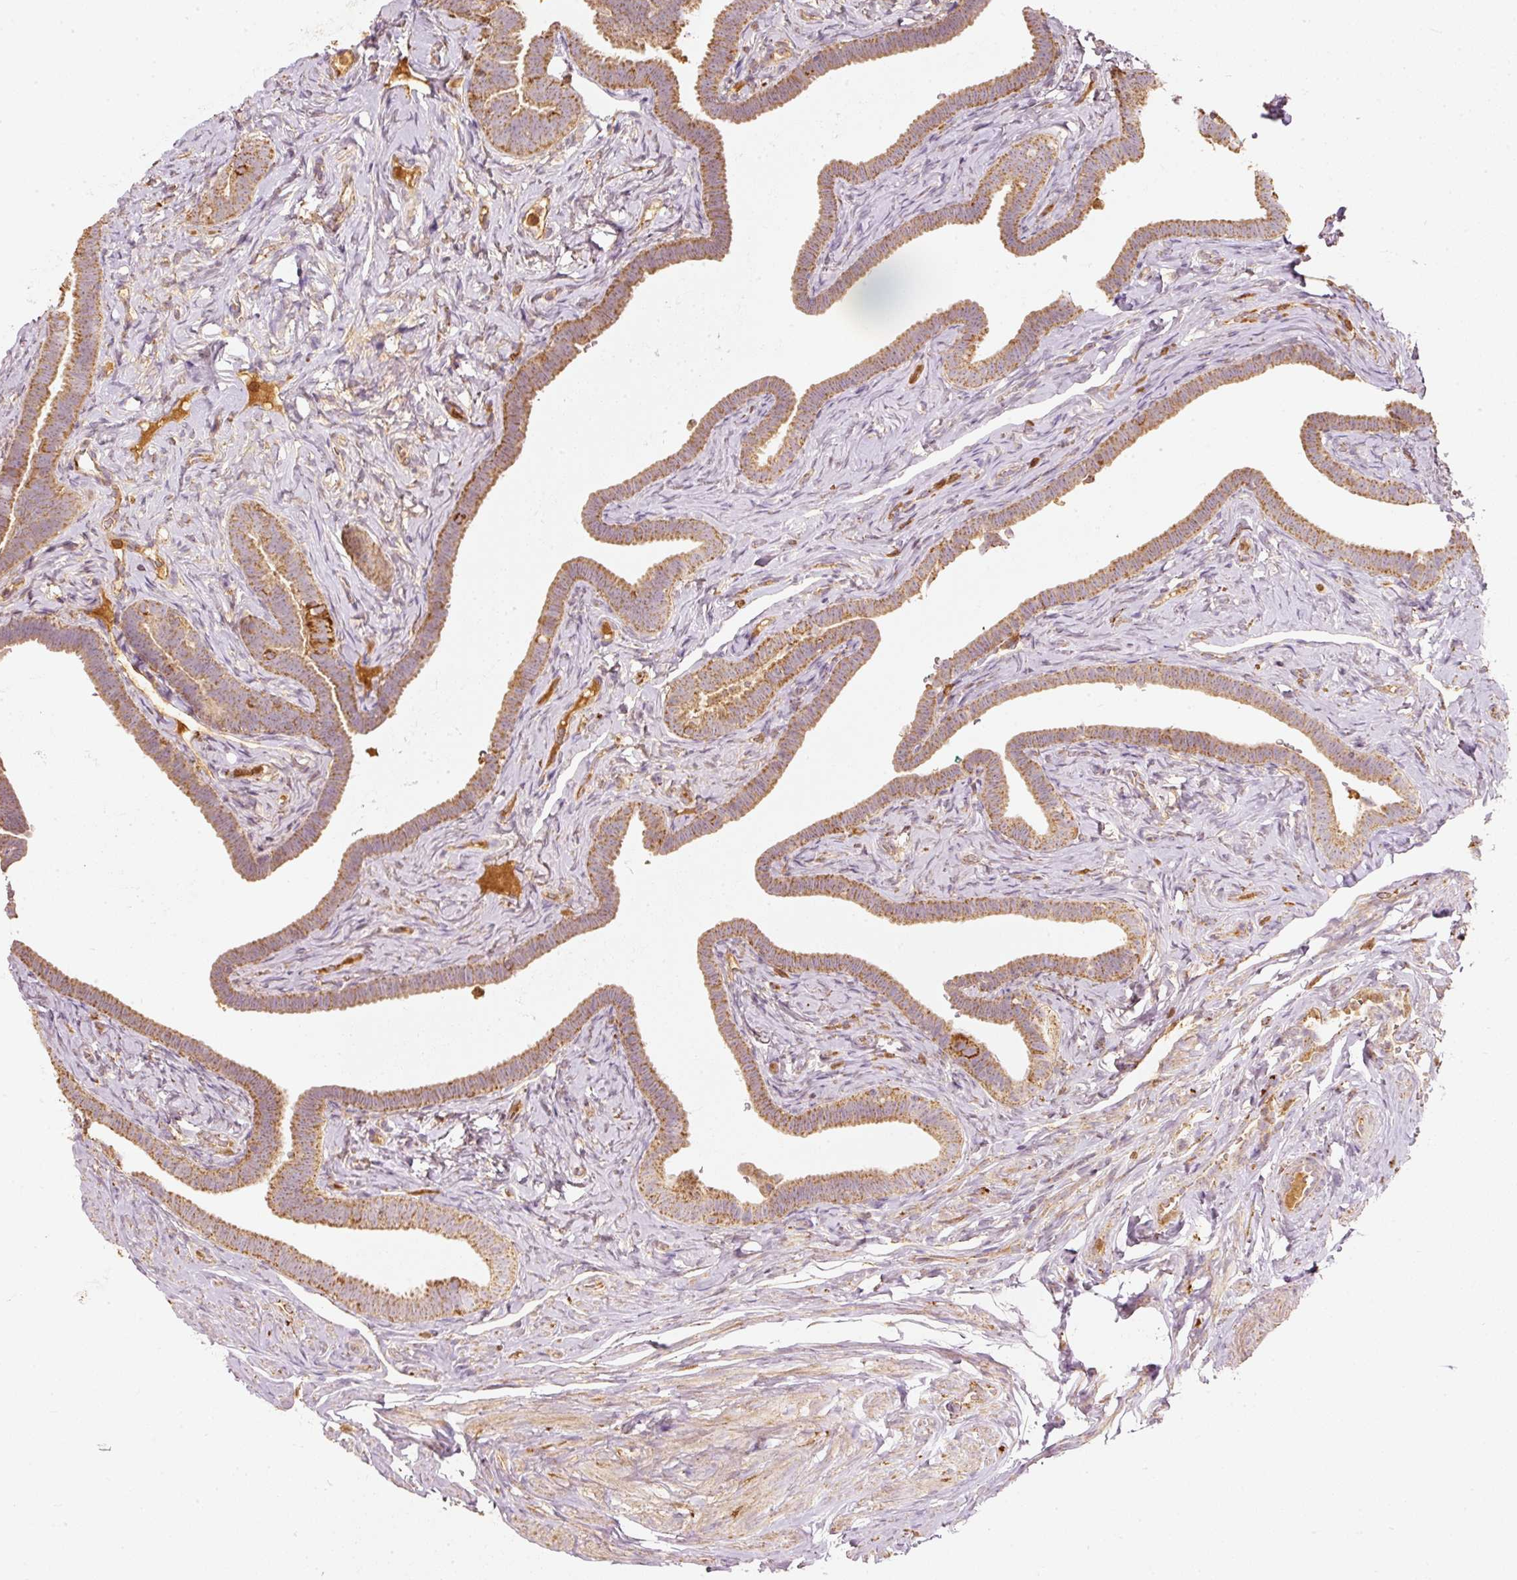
{"staining": {"intensity": "moderate", "quantity": ">75%", "location": "cytoplasmic/membranous"}, "tissue": "fallopian tube", "cell_type": "Glandular cells", "image_type": "normal", "snomed": [{"axis": "morphology", "description": "Normal tissue, NOS"}, {"axis": "topography", "description": "Fallopian tube"}], "caption": "High-magnification brightfield microscopy of benign fallopian tube stained with DAB (brown) and counterstained with hematoxylin (blue). glandular cells exhibit moderate cytoplasmic/membranous expression is appreciated in approximately>75% of cells.", "gene": "PSENEN", "patient": {"sex": "female", "age": 69}}